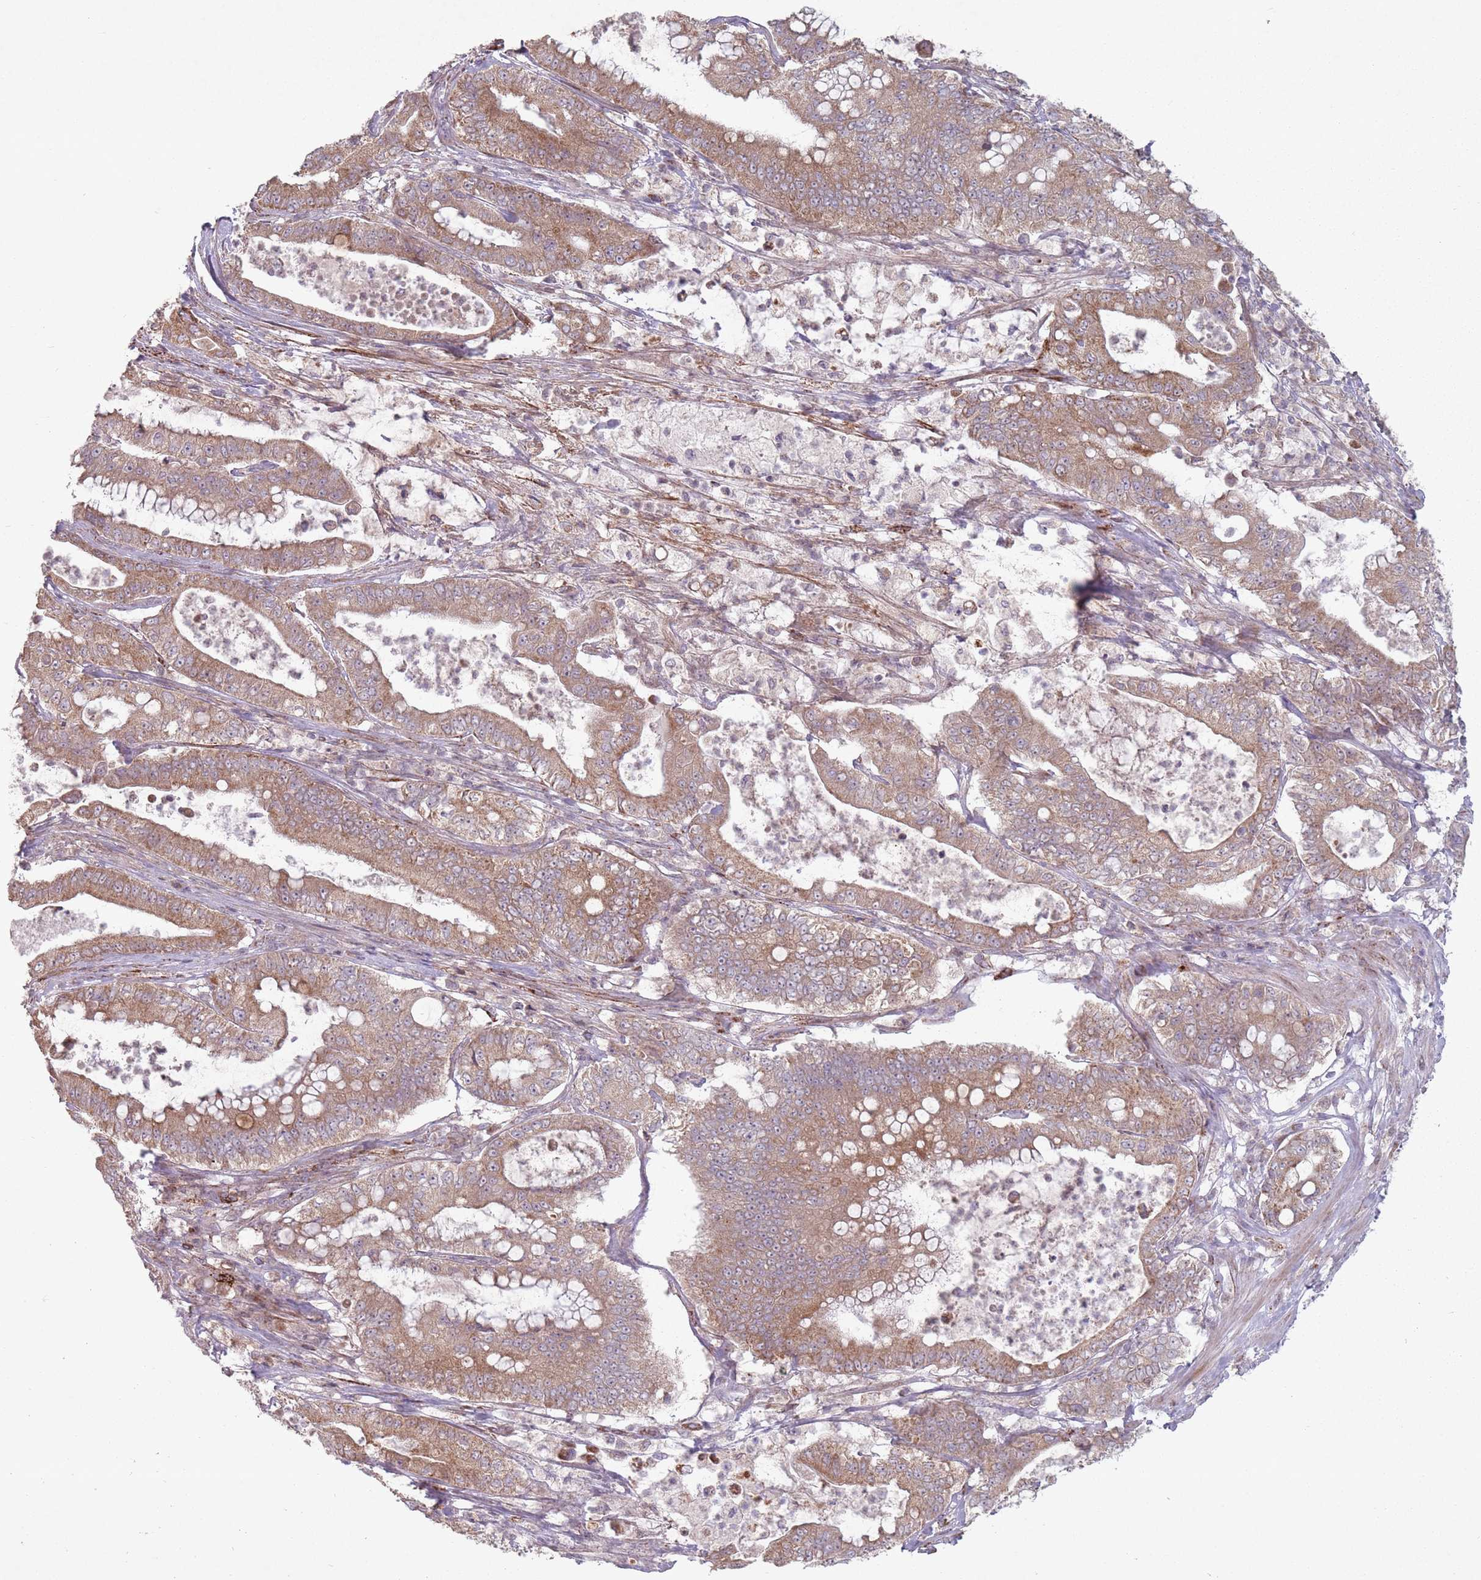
{"staining": {"intensity": "moderate", "quantity": ">75%", "location": "cytoplasmic/membranous"}, "tissue": "pancreatic cancer", "cell_type": "Tumor cells", "image_type": "cancer", "snomed": [{"axis": "morphology", "description": "Adenocarcinoma, NOS"}, {"axis": "topography", "description": "Pancreas"}], "caption": "Protein staining by immunohistochemistry (IHC) shows moderate cytoplasmic/membranous expression in approximately >75% of tumor cells in pancreatic cancer. (Stains: DAB in brown, nuclei in blue, Microscopy: brightfield microscopy at high magnification).", "gene": "OR10Q1", "patient": {"sex": "male", "age": 71}}